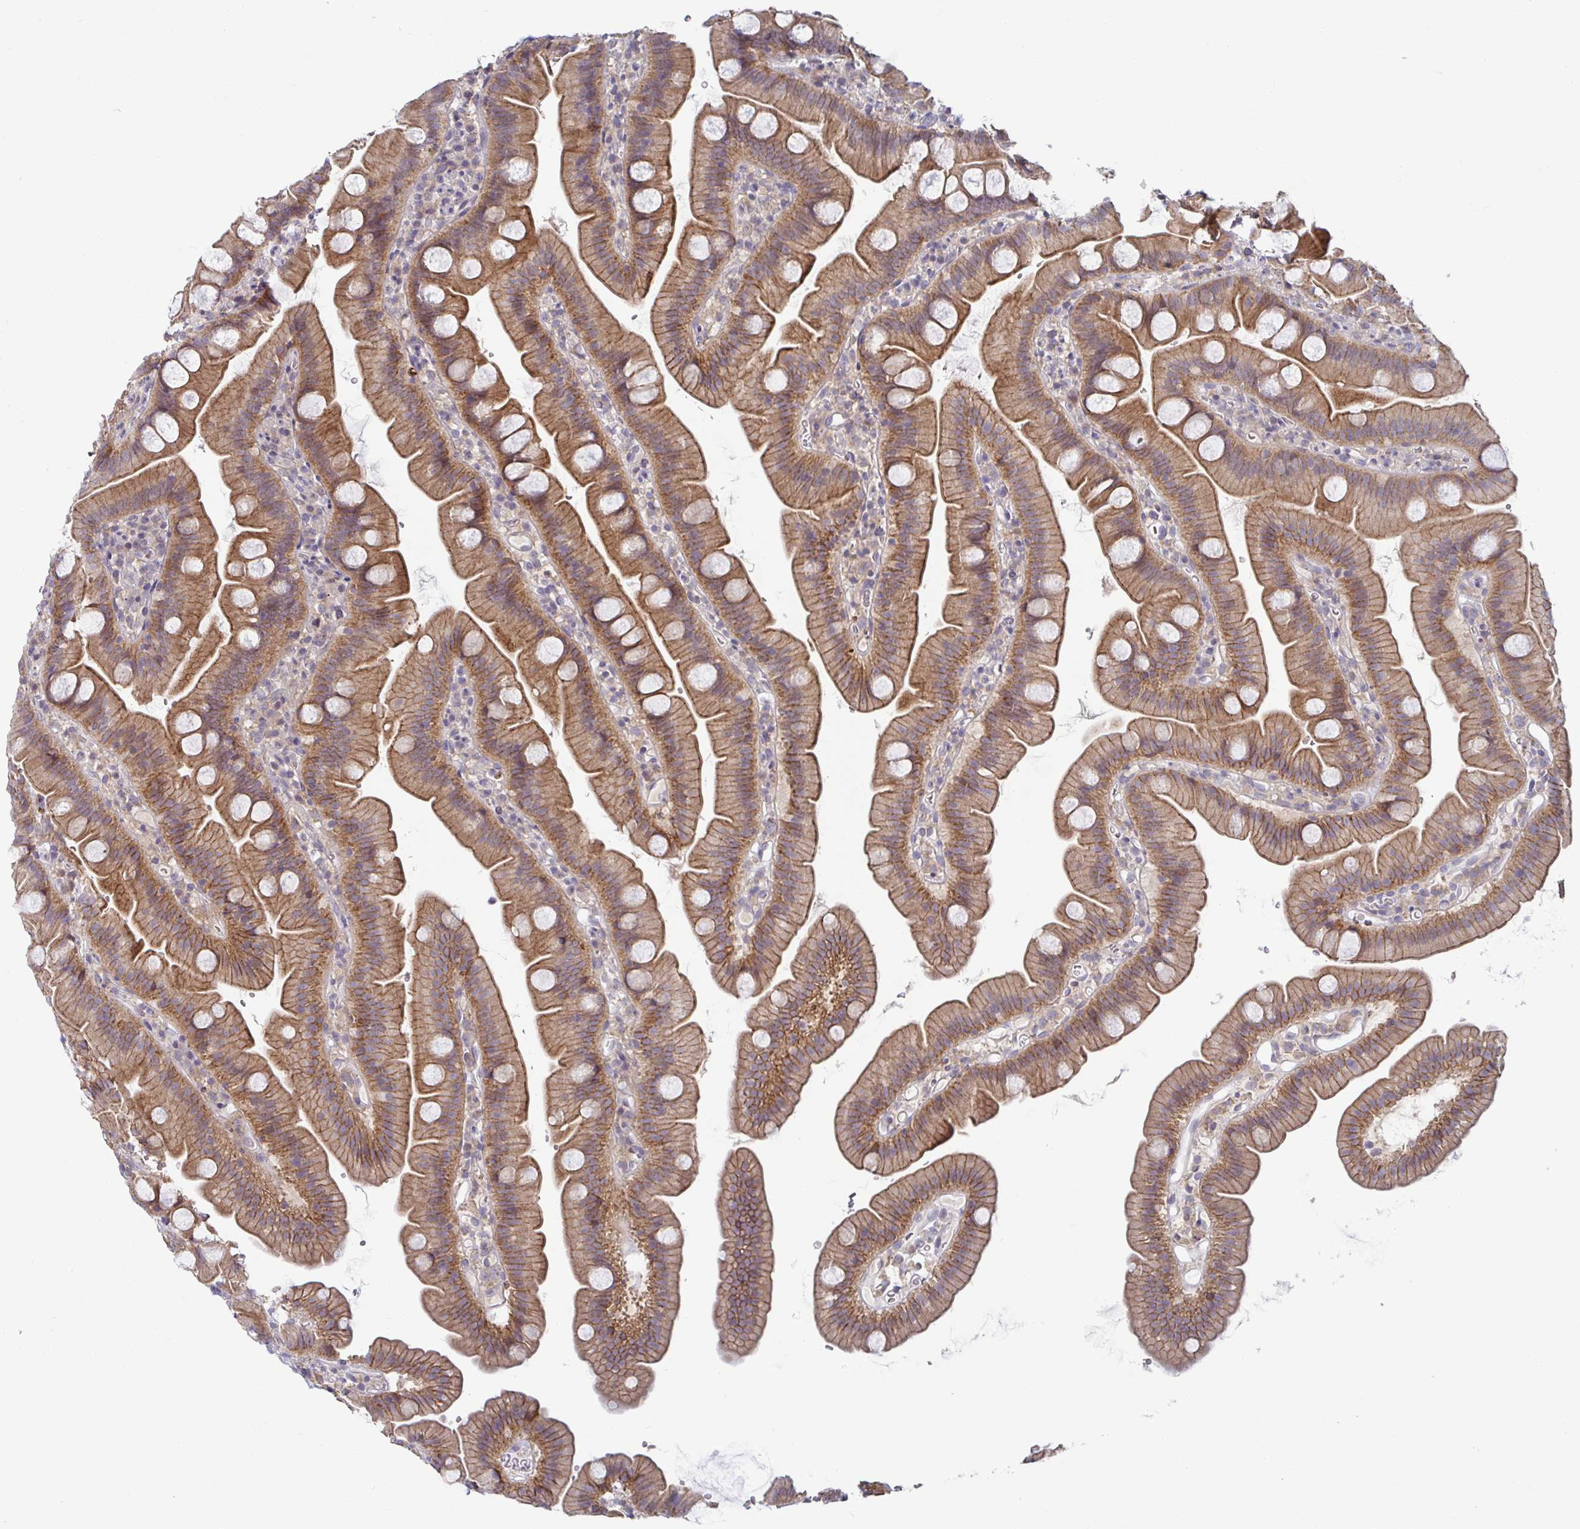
{"staining": {"intensity": "strong", "quantity": ">75%", "location": "cytoplasmic/membranous"}, "tissue": "small intestine", "cell_type": "Glandular cells", "image_type": "normal", "snomed": [{"axis": "morphology", "description": "Normal tissue, NOS"}, {"axis": "topography", "description": "Small intestine"}], "caption": "The micrograph demonstrates a brown stain indicating the presence of a protein in the cytoplasmic/membranous of glandular cells in small intestine. (Brightfield microscopy of DAB IHC at high magnification).", "gene": "GSTM1", "patient": {"sex": "female", "age": 68}}